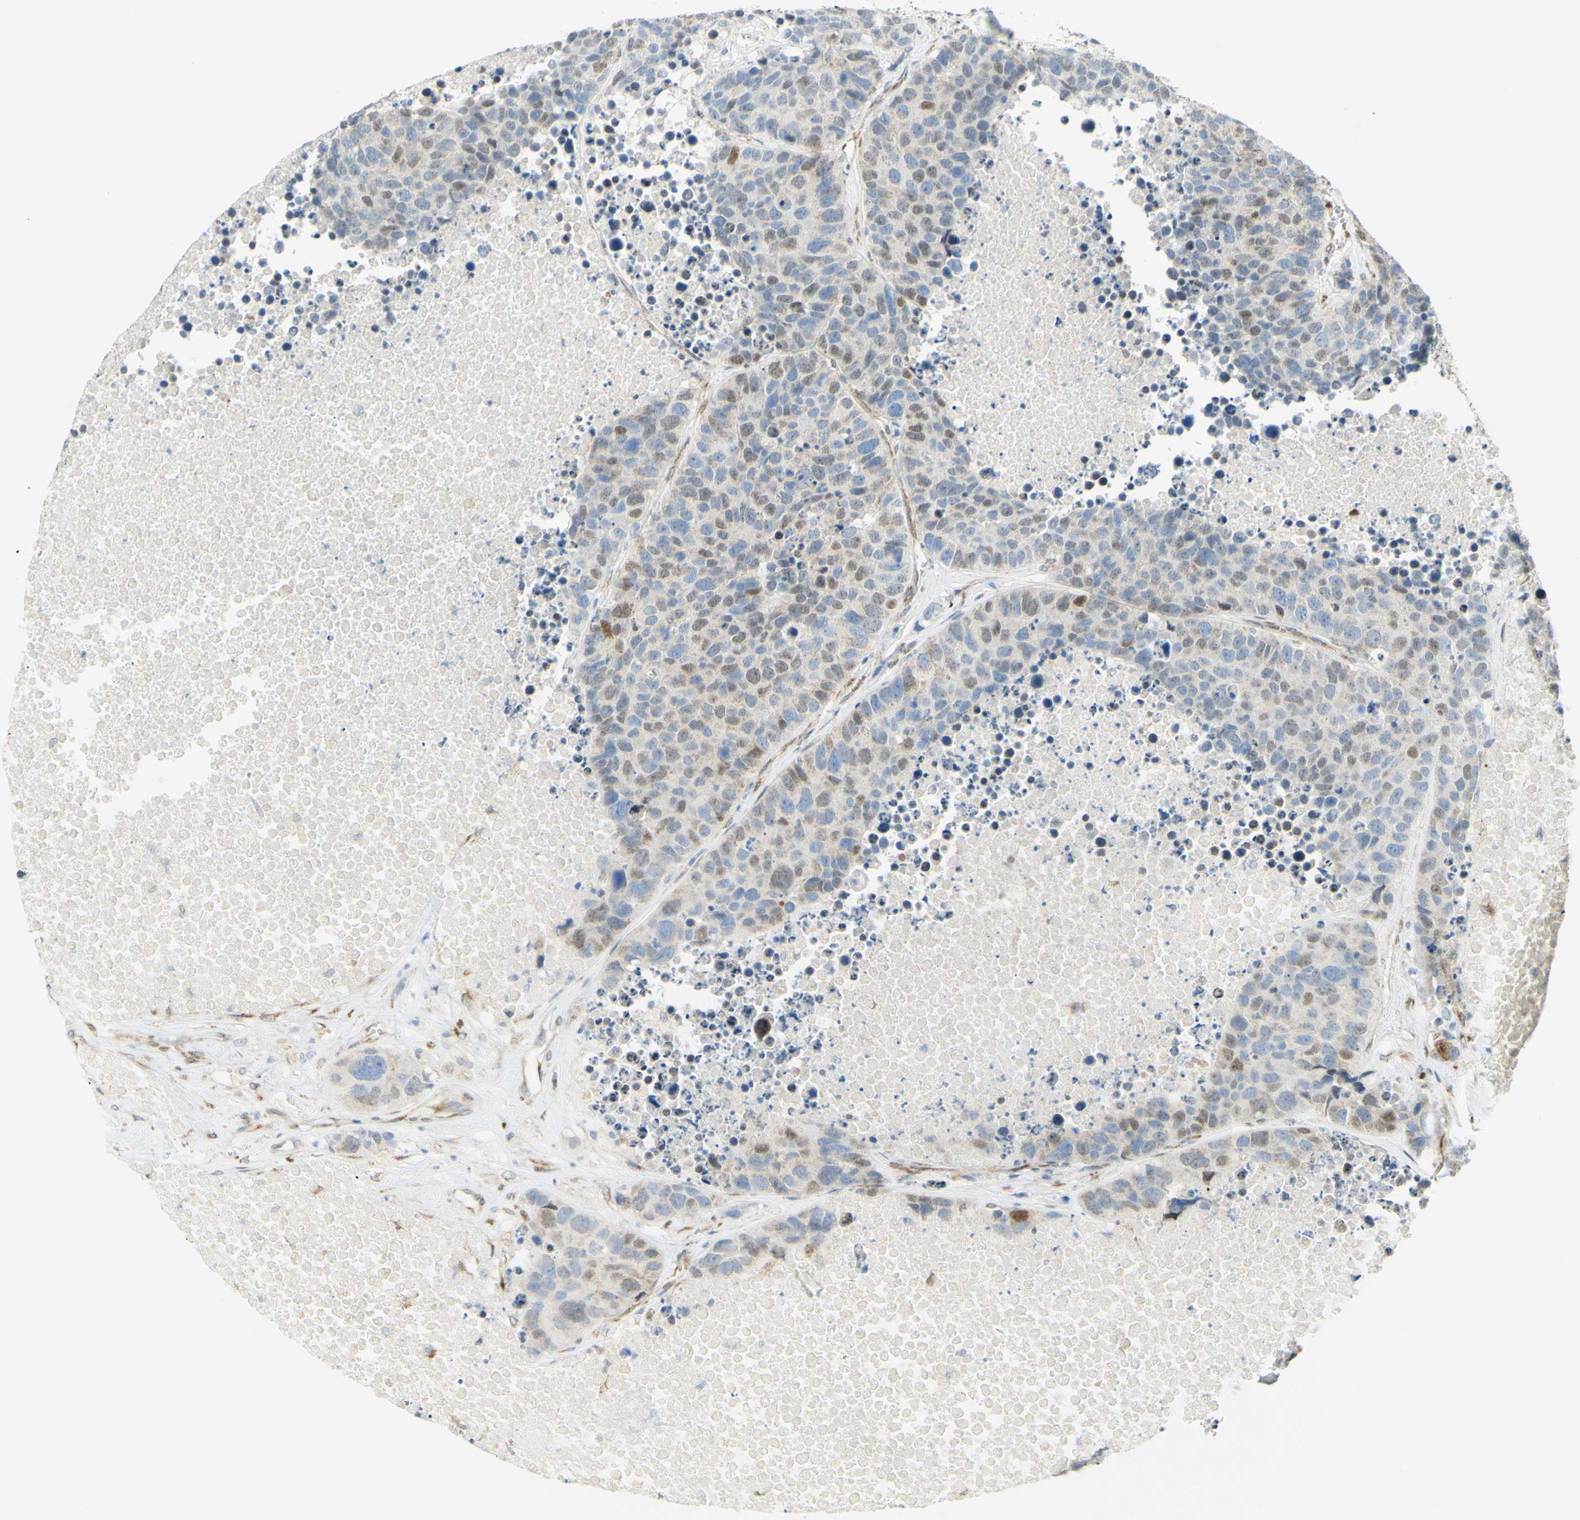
{"staining": {"intensity": "weak", "quantity": "25%-75%", "location": "nuclear"}, "tissue": "carcinoid", "cell_type": "Tumor cells", "image_type": "cancer", "snomed": [{"axis": "morphology", "description": "Carcinoid, malignant, NOS"}, {"axis": "topography", "description": "Lung"}], "caption": "Weak nuclear protein staining is seen in approximately 25%-75% of tumor cells in carcinoid (malignant).", "gene": "E2F1", "patient": {"sex": "male", "age": 60}}